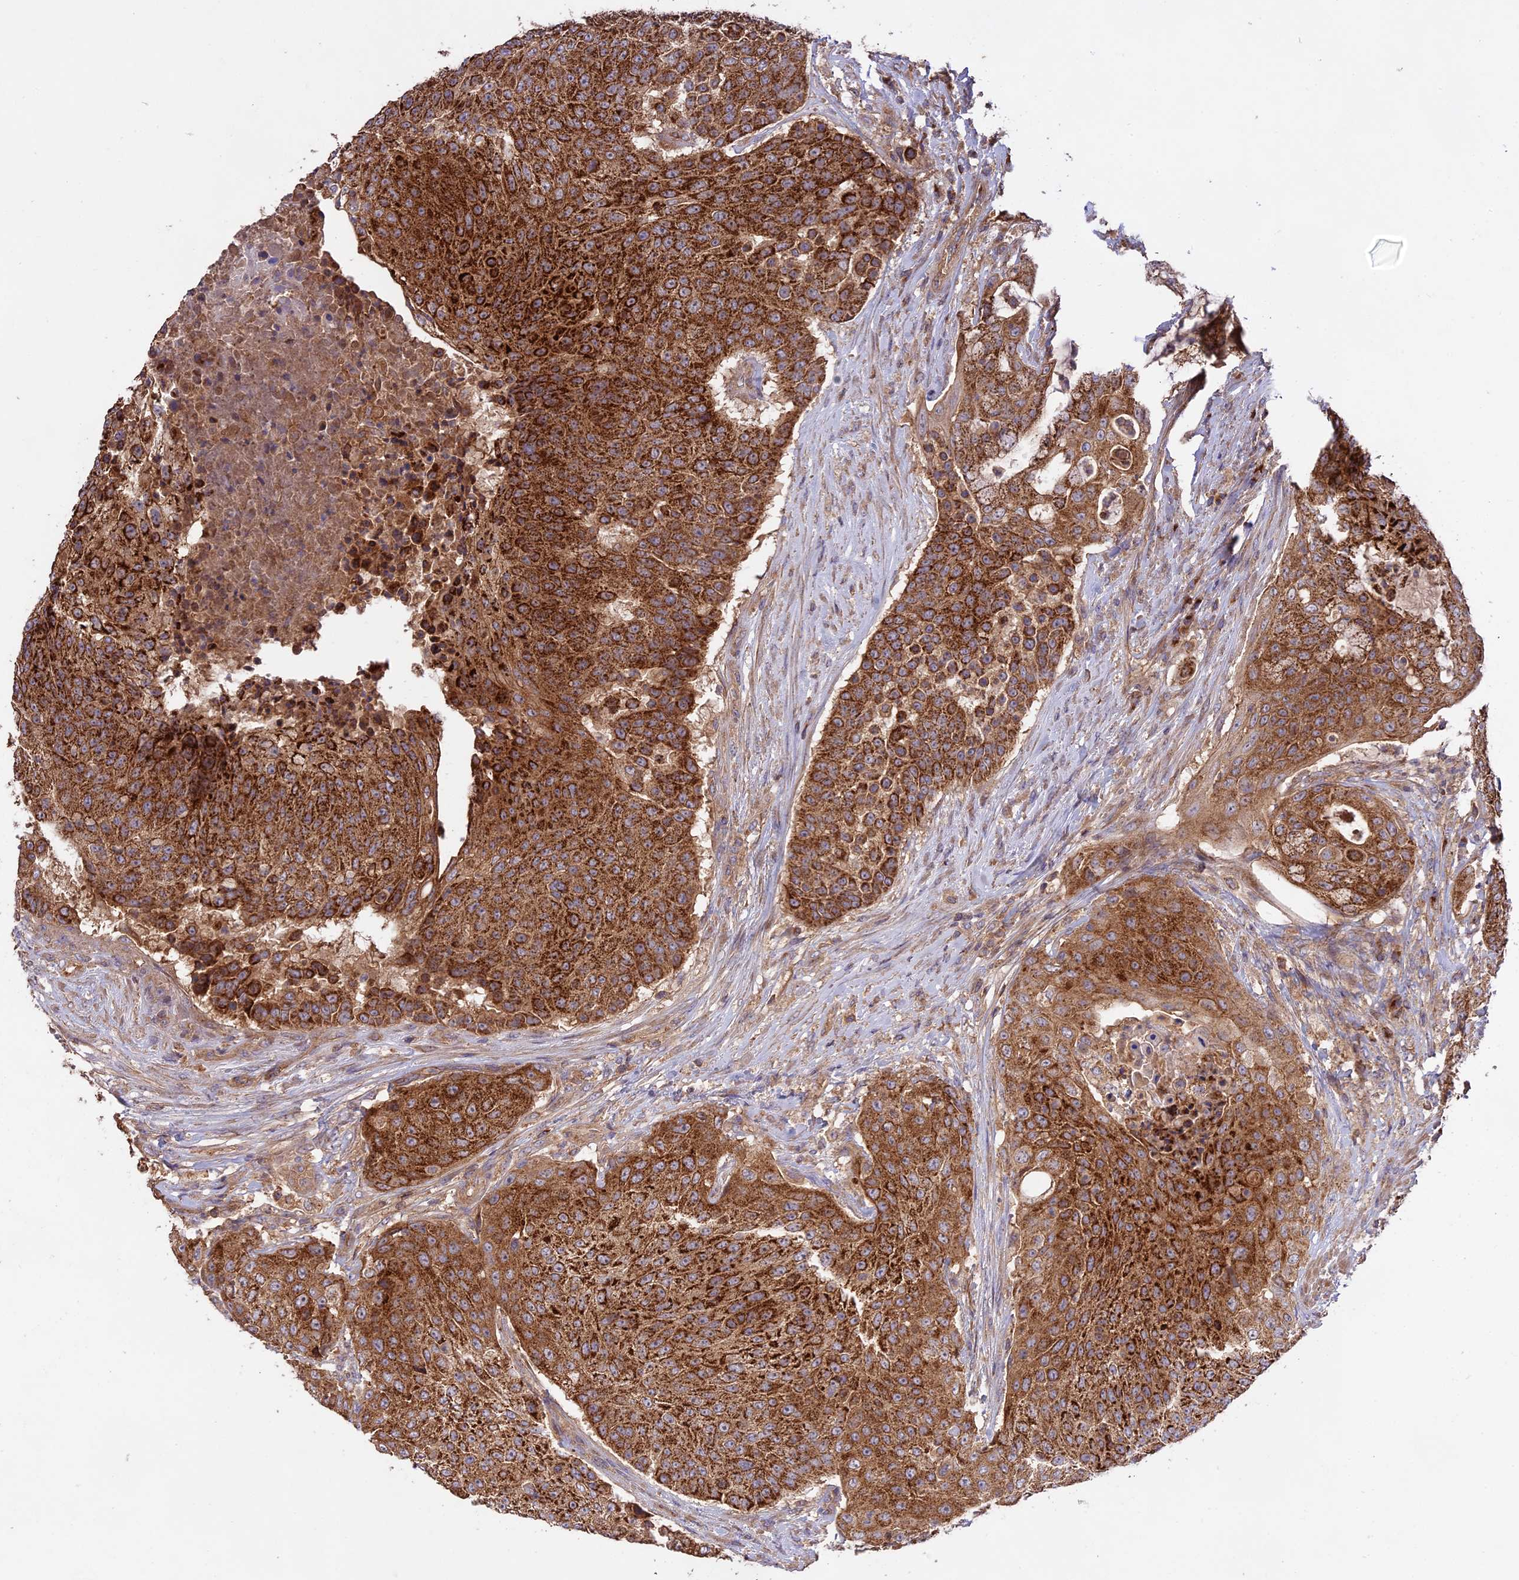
{"staining": {"intensity": "strong", "quantity": ">75%", "location": "cytoplasmic/membranous"}, "tissue": "urothelial cancer", "cell_type": "Tumor cells", "image_type": "cancer", "snomed": [{"axis": "morphology", "description": "Urothelial carcinoma, High grade"}, {"axis": "topography", "description": "Urinary bladder"}], "caption": "Brown immunohistochemical staining in human high-grade urothelial carcinoma exhibits strong cytoplasmic/membranous positivity in about >75% of tumor cells.", "gene": "NUDT8", "patient": {"sex": "female", "age": 63}}